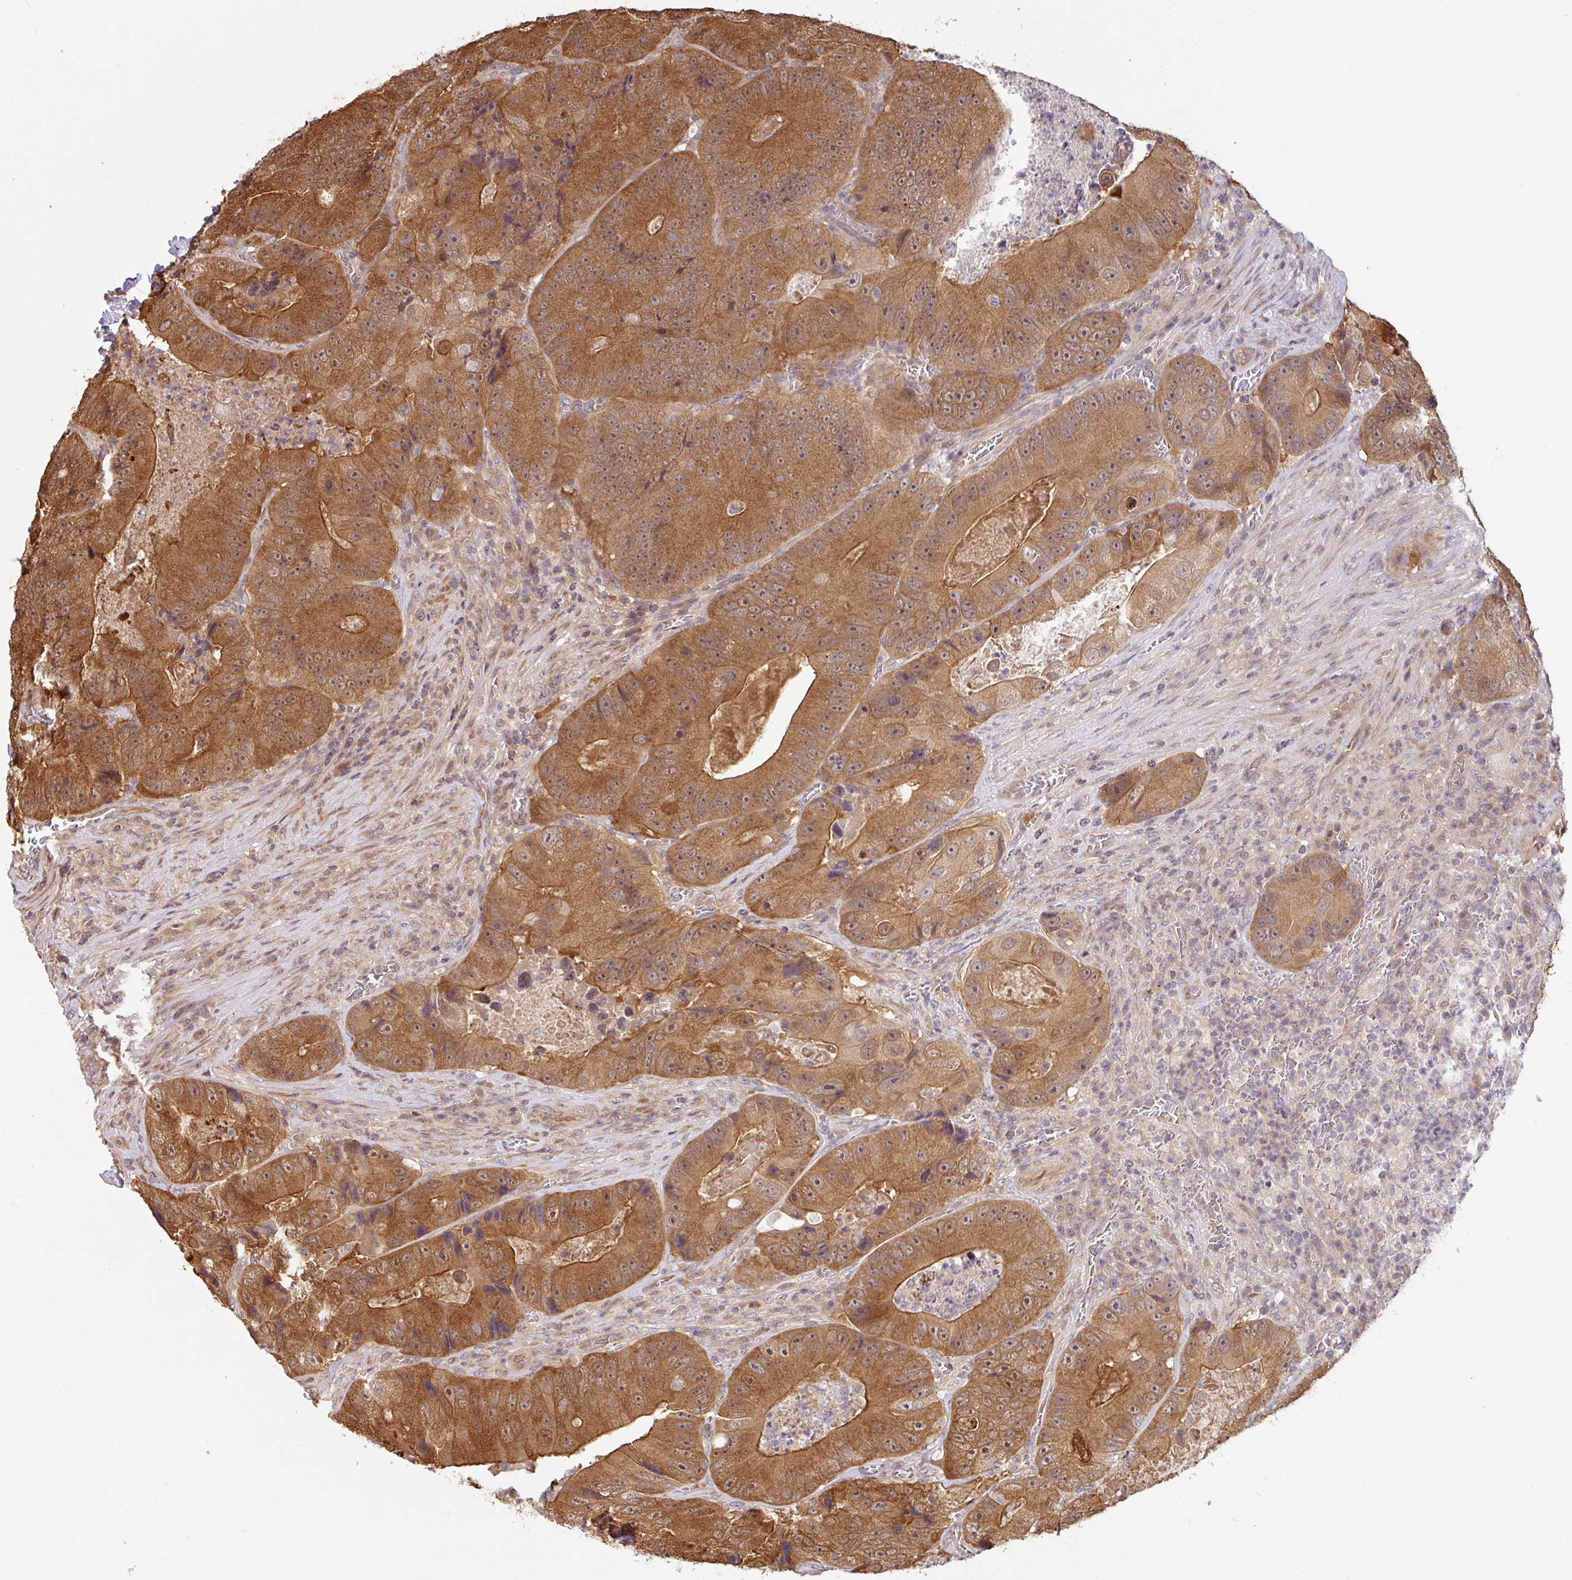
{"staining": {"intensity": "moderate", "quantity": ">75%", "location": "cytoplasmic/membranous,nuclear"}, "tissue": "colorectal cancer", "cell_type": "Tumor cells", "image_type": "cancer", "snomed": [{"axis": "morphology", "description": "Adenocarcinoma, NOS"}, {"axis": "topography", "description": "Colon"}], "caption": "Colorectal cancer tissue demonstrates moderate cytoplasmic/membranous and nuclear positivity in about >75% of tumor cells, visualized by immunohistochemistry.", "gene": "SHB", "patient": {"sex": "female", "age": 86}}